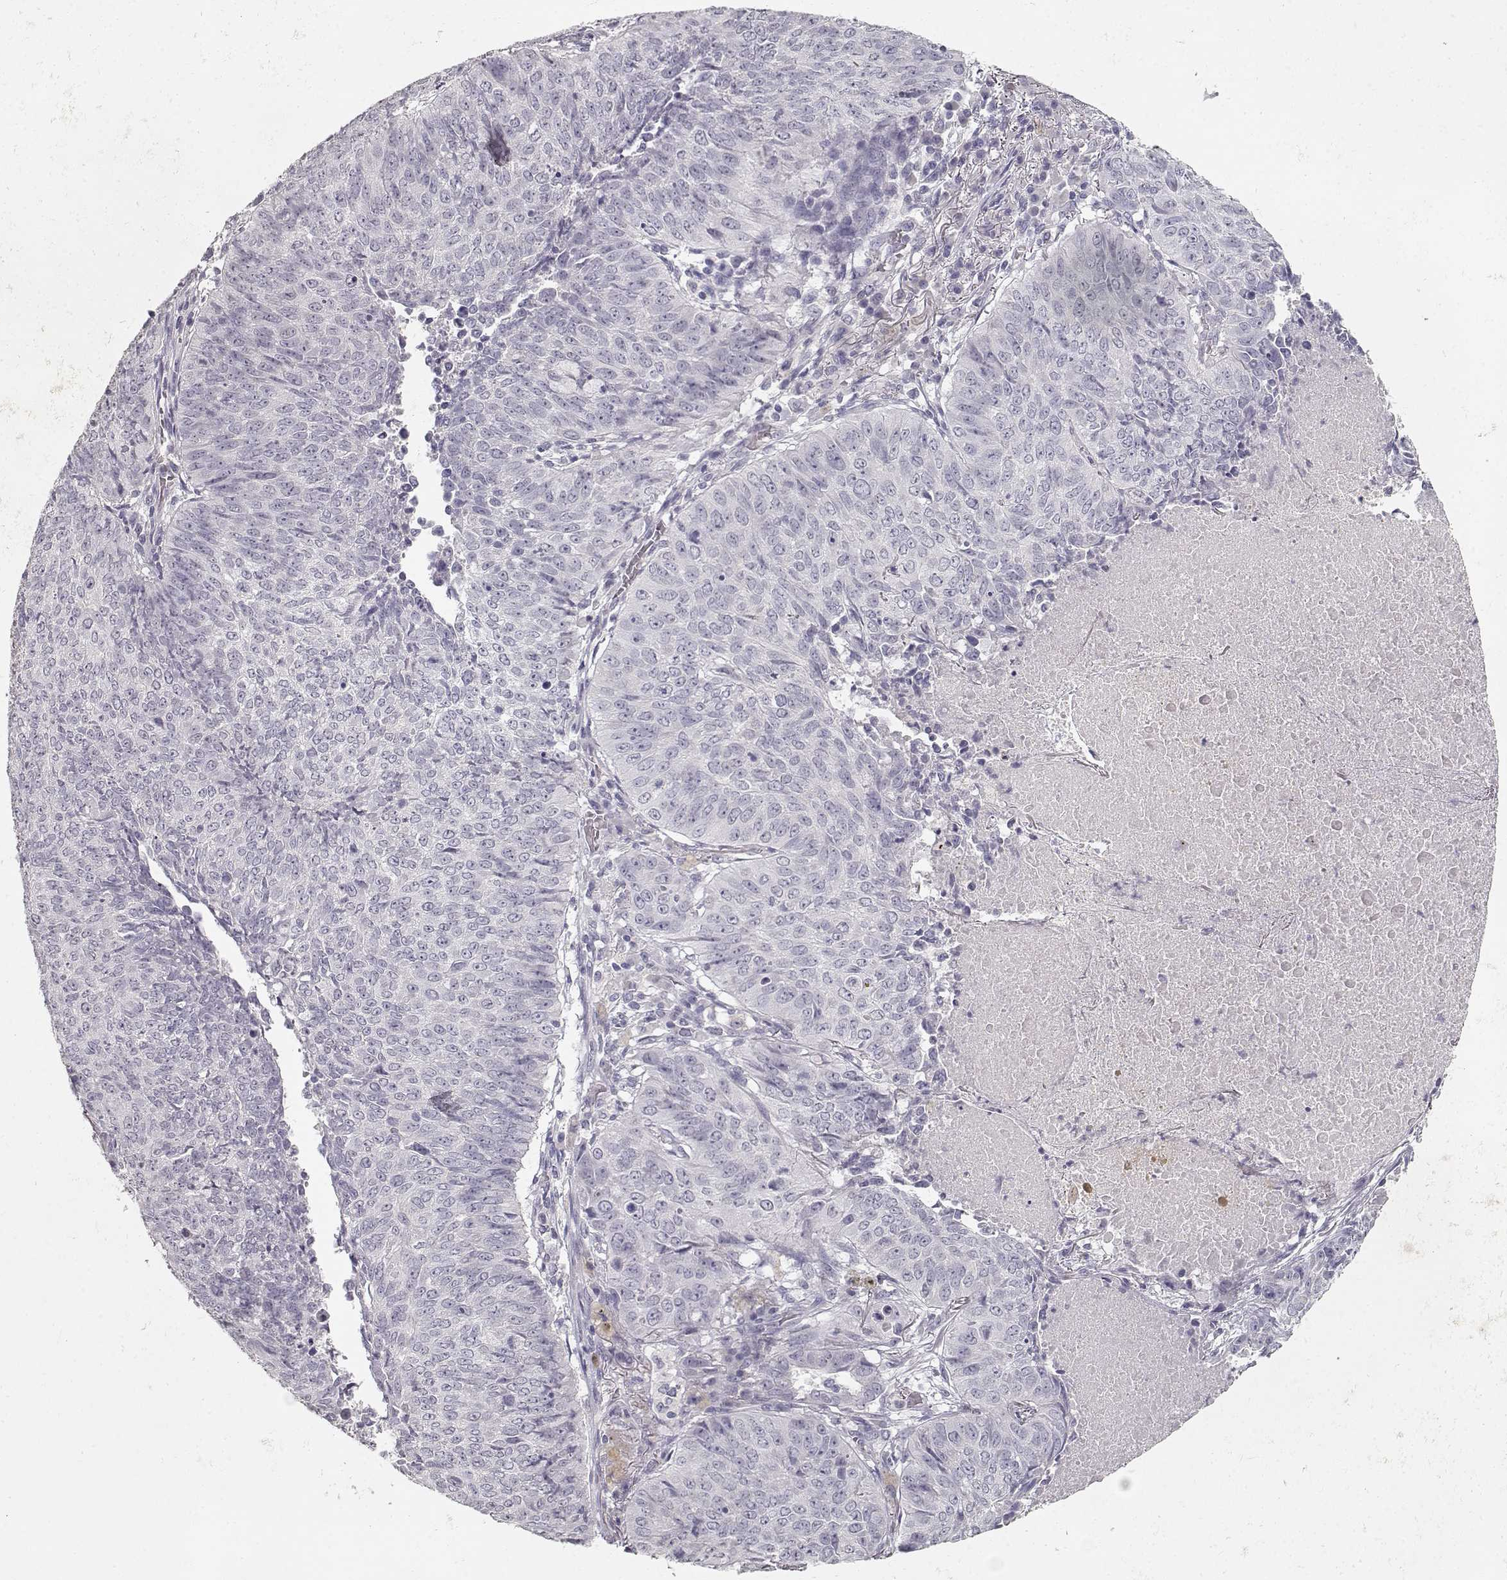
{"staining": {"intensity": "negative", "quantity": "none", "location": "none"}, "tissue": "lung cancer", "cell_type": "Tumor cells", "image_type": "cancer", "snomed": [{"axis": "morphology", "description": "Normal tissue, NOS"}, {"axis": "morphology", "description": "Squamous cell carcinoma, NOS"}, {"axis": "topography", "description": "Bronchus"}, {"axis": "topography", "description": "Lung"}], "caption": "IHC histopathology image of neoplastic tissue: lung cancer (squamous cell carcinoma) stained with DAB exhibits no significant protein expression in tumor cells. (DAB immunohistochemistry visualized using brightfield microscopy, high magnification).", "gene": "TPH2", "patient": {"sex": "male", "age": 64}}